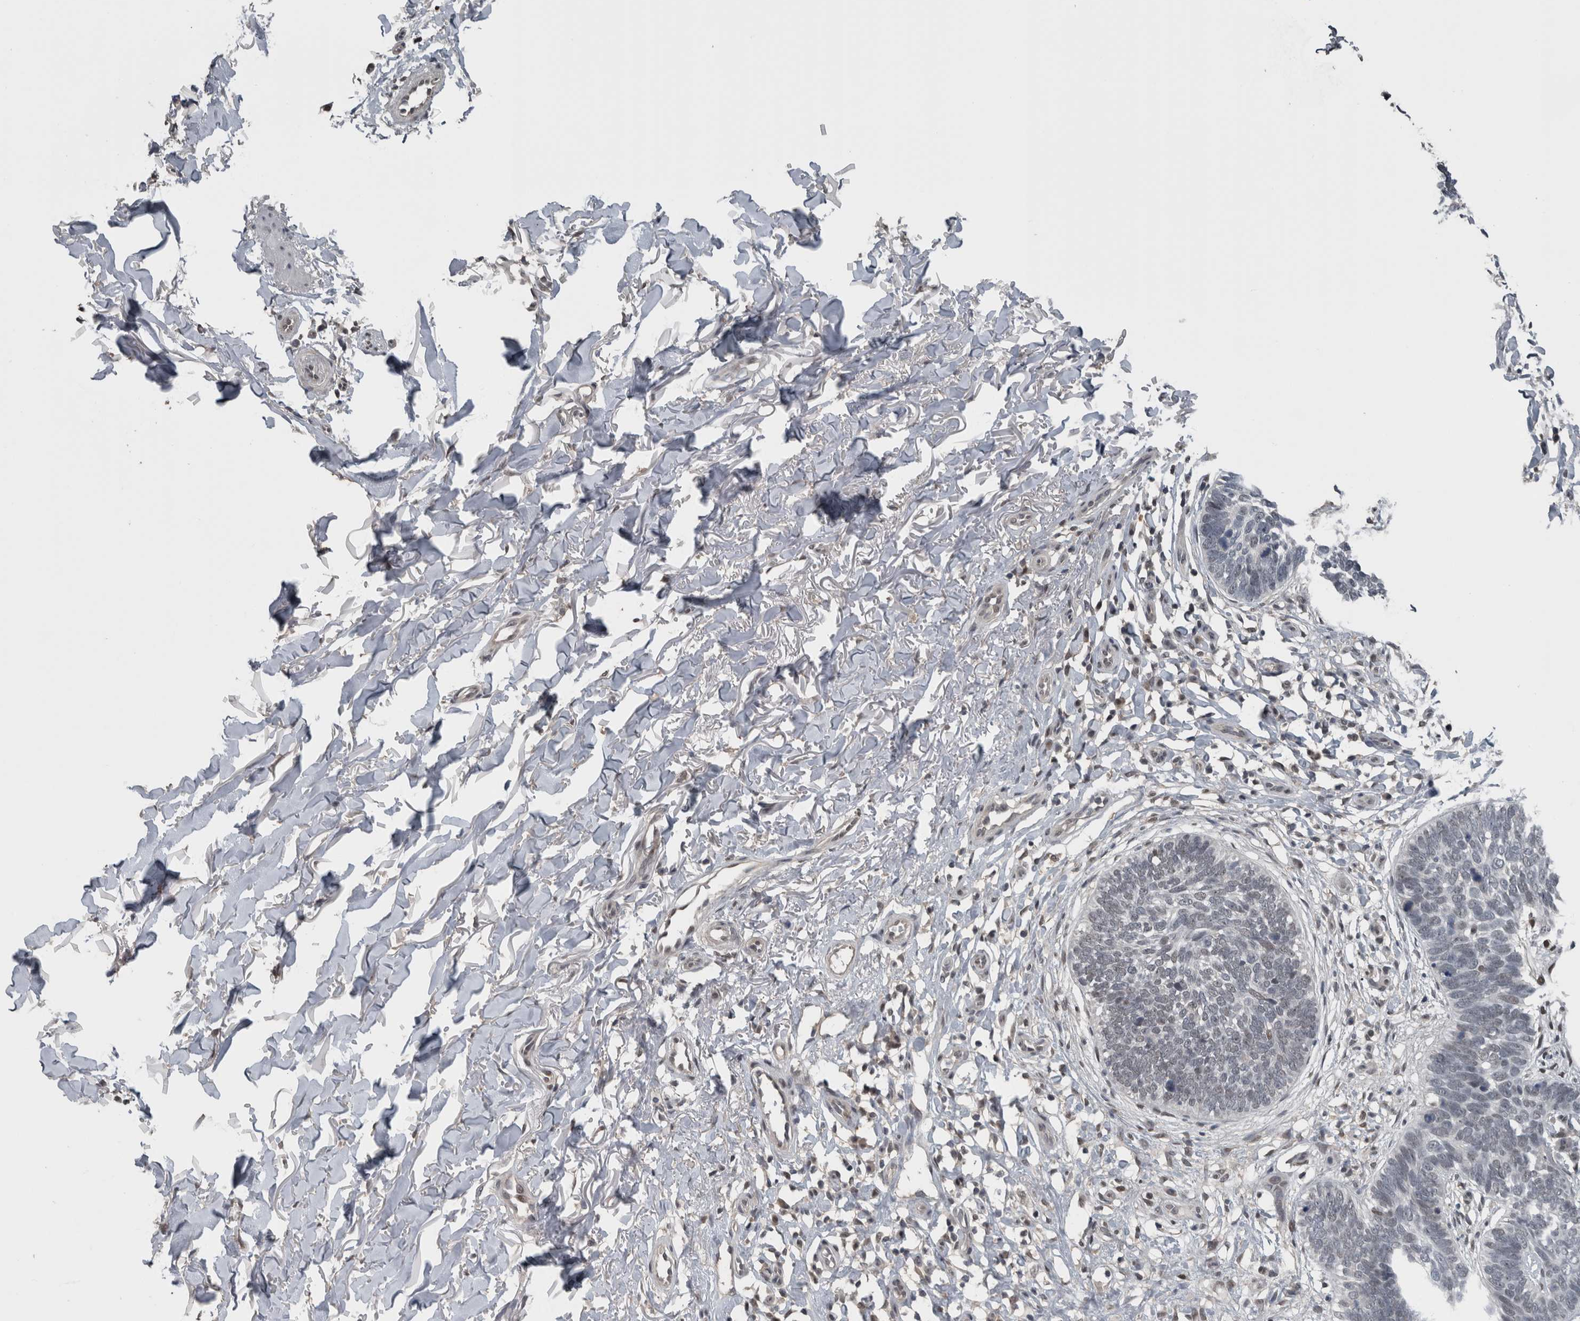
{"staining": {"intensity": "negative", "quantity": "none", "location": "none"}, "tissue": "skin cancer", "cell_type": "Tumor cells", "image_type": "cancer", "snomed": [{"axis": "morphology", "description": "Normal tissue, NOS"}, {"axis": "morphology", "description": "Basal cell carcinoma"}, {"axis": "topography", "description": "Skin"}], "caption": "Tumor cells show no significant protein expression in basal cell carcinoma (skin). (DAB immunohistochemistry with hematoxylin counter stain).", "gene": "ZBTB21", "patient": {"sex": "male", "age": 77}}